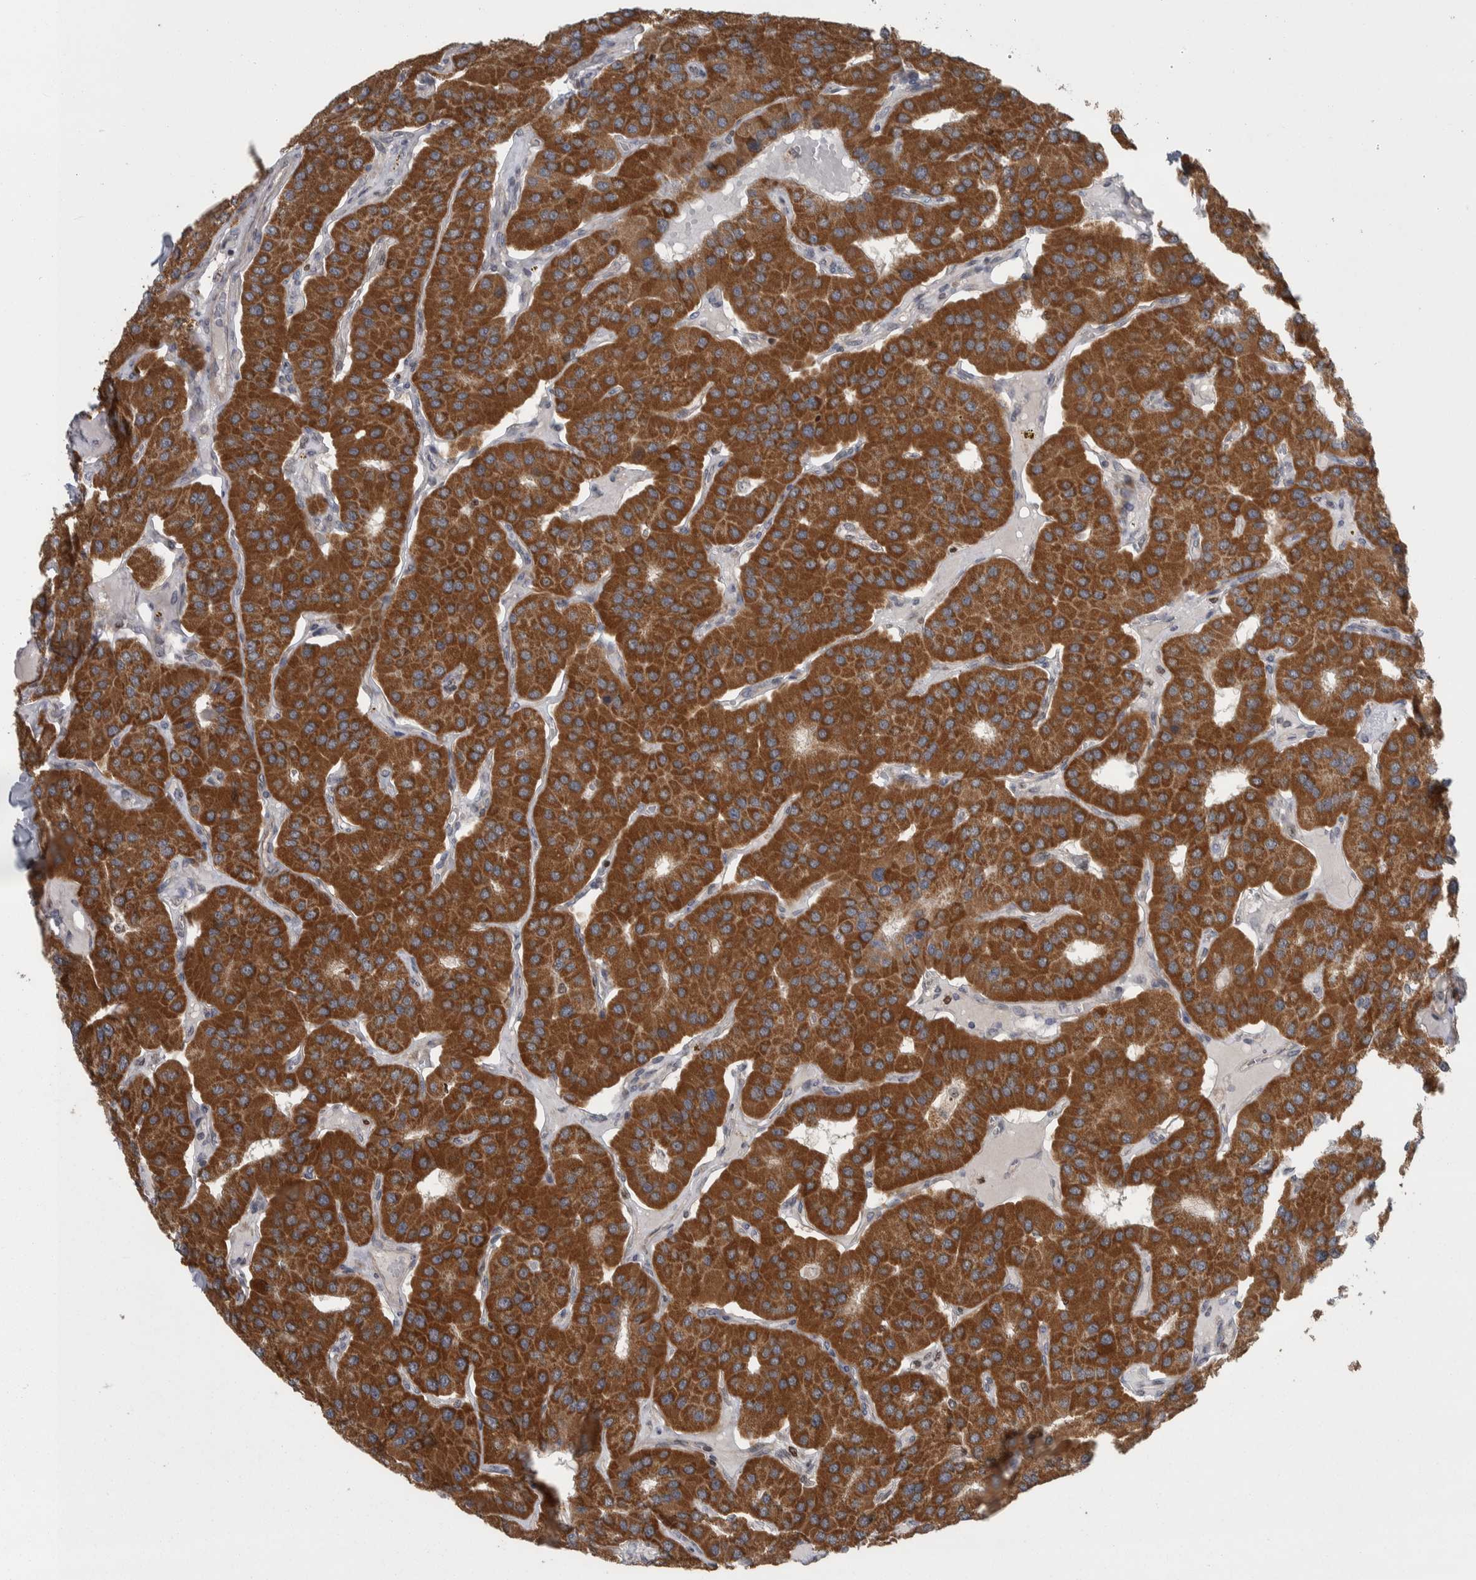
{"staining": {"intensity": "strong", "quantity": ">75%", "location": "cytoplasmic/membranous"}, "tissue": "parathyroid gland", "cell_type": "Glandular cells", "image_type": "normal", "snomed": [{"axis": "morphology", "description": "Normal tissue, NOS"}, {"axis": "morphology", "description": "Adenoma, NOS"}, {"axis": "topography", "description": "Parathyroid gland"}], "caption": "Protein staining demonstrates strong cytoplasmic/membranous expression in approximately >75% of glandular cells in normal parathyroid gland. (DAB = brown stain, brightfield microscopy at high magnification).", "gene": "CWC27", "patient": {"sex": "female", "age": 86}}